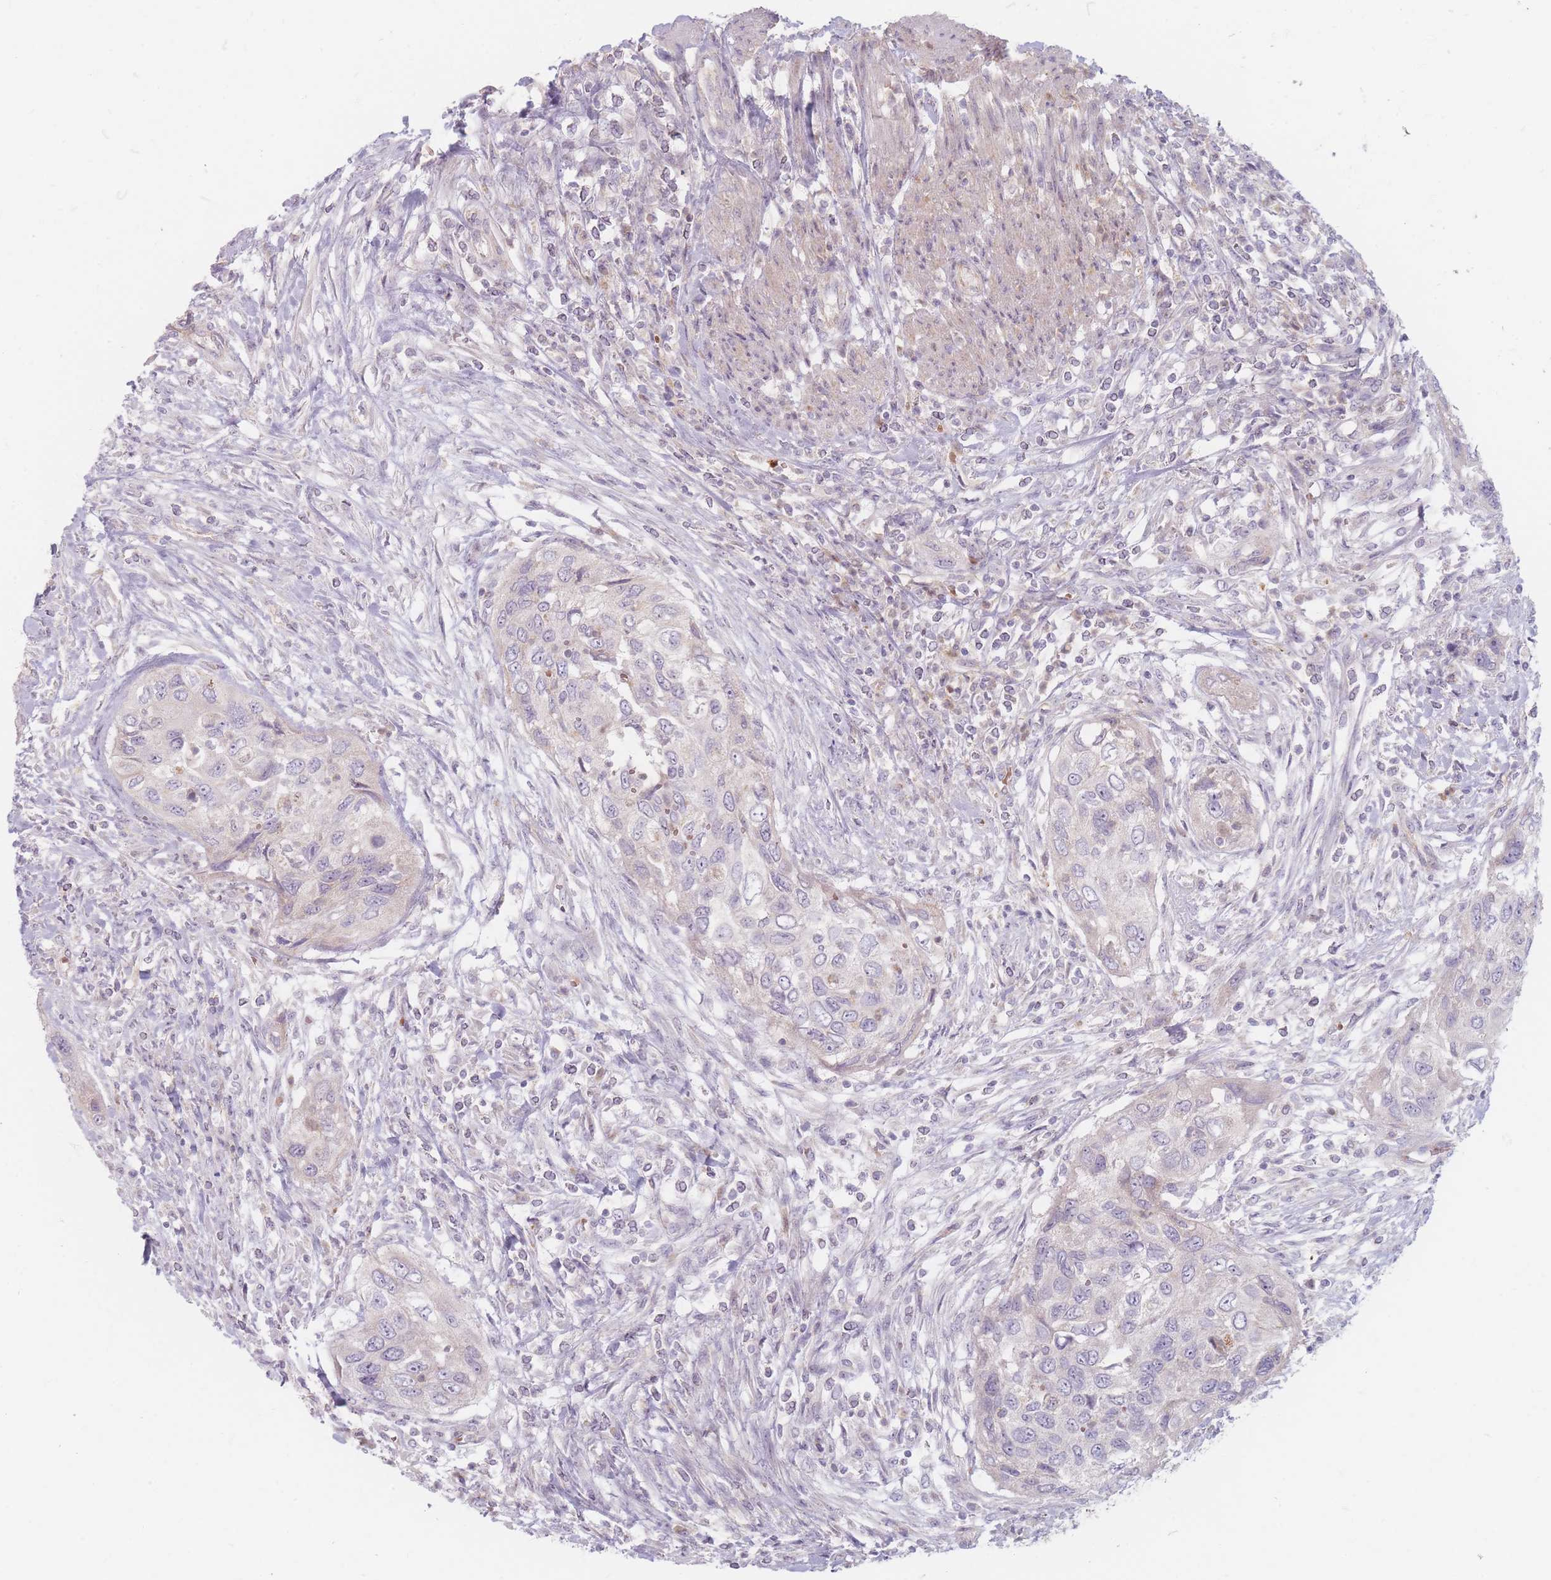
{"staining": {"intensity": "negative", "quantity": "none", "location": "none"}, "tissue": "urothelial cancer", "cell_type": "Tumor cells", "image_type": "cancer", "snomed": [{"axis": "morphology", "description": "Urothelial carcinoma, High grade"}, {"axis": "topography", "description": "Urinary bladder"}], "caption": "Image shows no significant protein expression in tumor cells of urothelial cancer. (Brightfield microscopy of DAB (3,3'-diaminobenzidine) immunohistochemistry at high magnification).", "gene": "CHCHD7", "patient": {"sex": "female", "age": 60}}